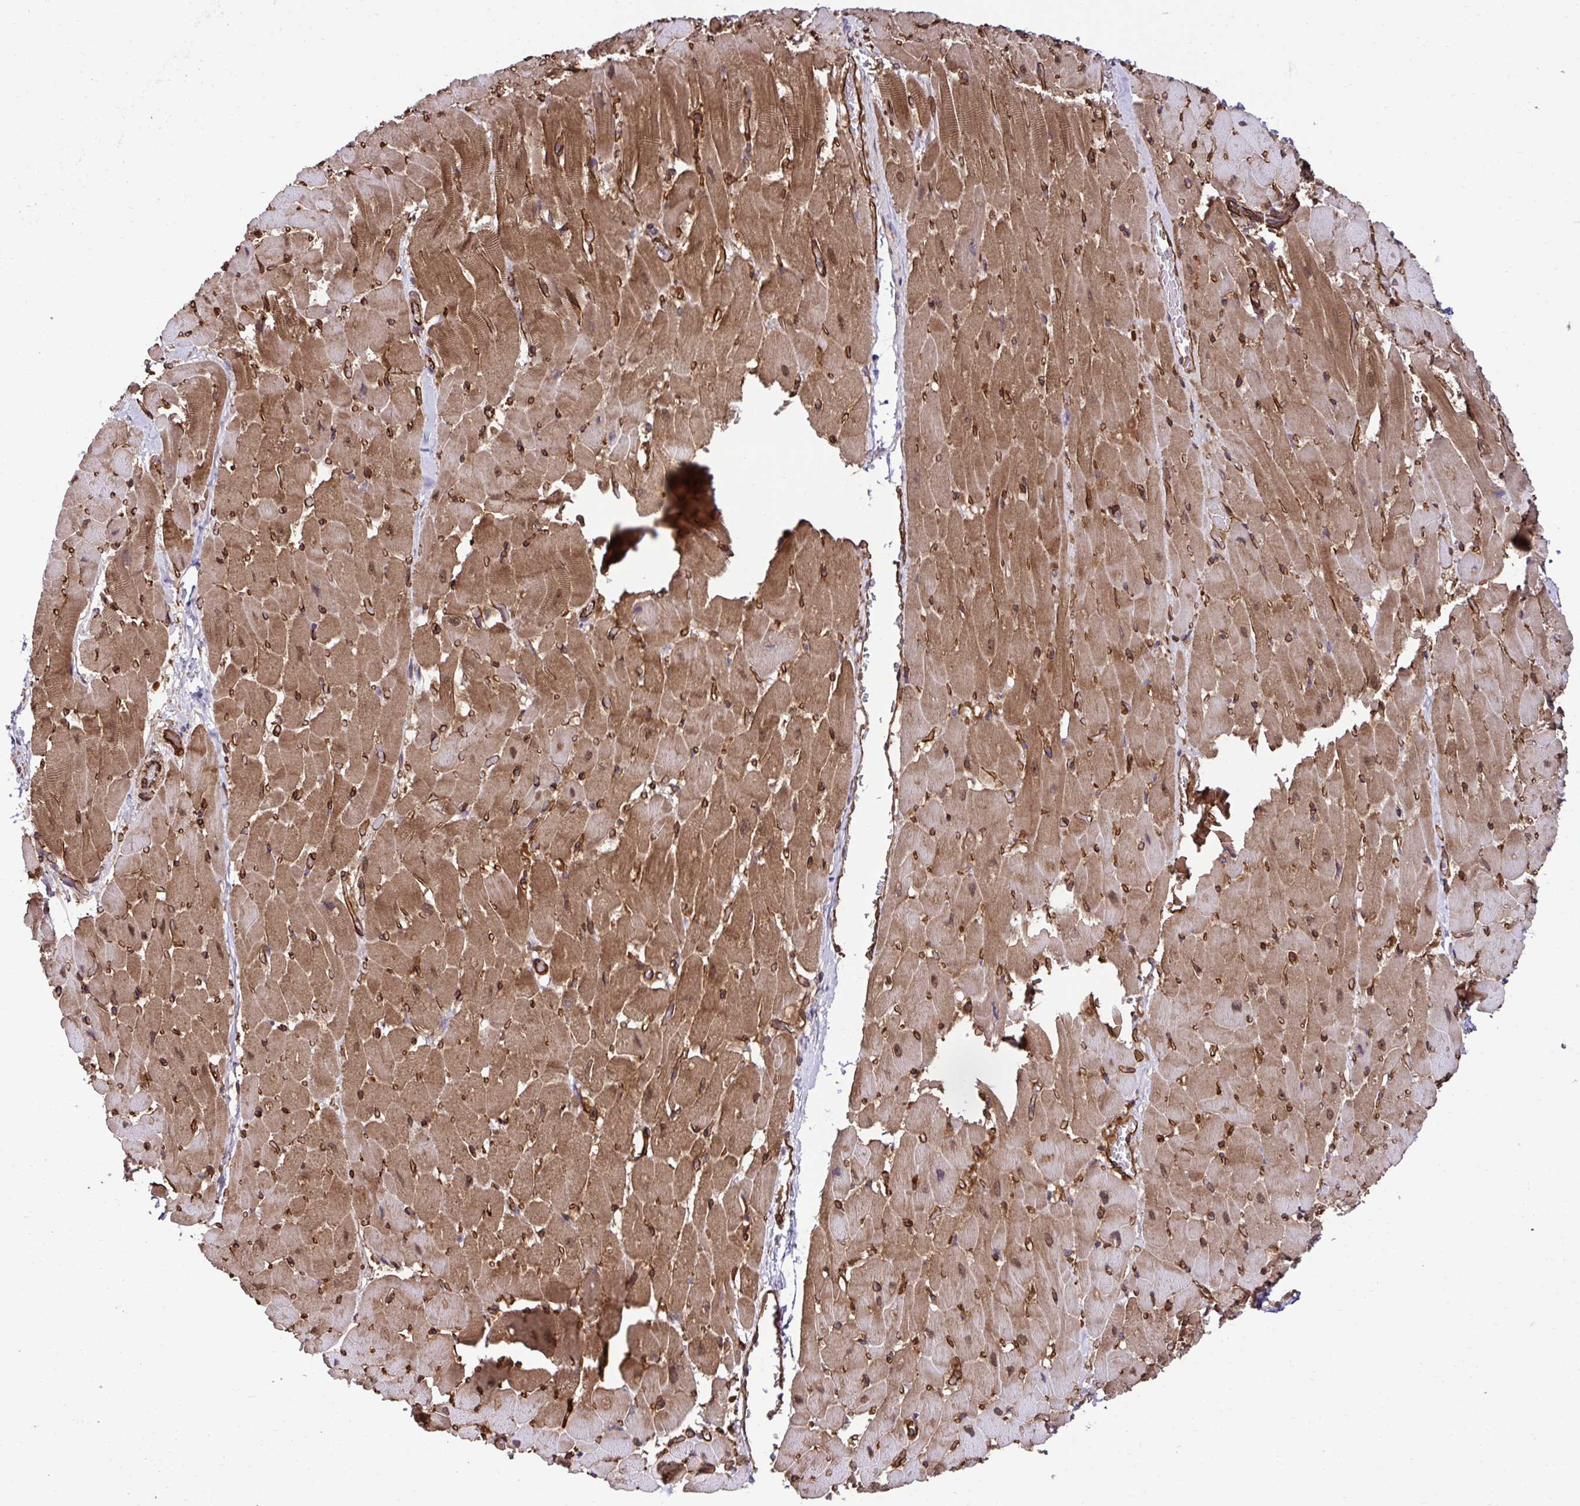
{"staining": {"intensity": "moderate", "quantity": ">75%", "location": "cytoplasmic/membranous"}, "tissue": "heart muscle", "cell_type": "Cardiomyocytes", "image_type": "normal", "snomed": [{"axis": "morphology", "description": "Normal tissue, NOS"}, {"axis": "topography", "description": "Heart"}], "caption": "This micrograph displays IHC staining of unremarkable human heart muscle, with medium moderate cytoplasmic/membranous positivity in approximately >75% of cardiomyocytes.", "gene": "TRIM52", "patient": {"sex": "male", "age": 37}}